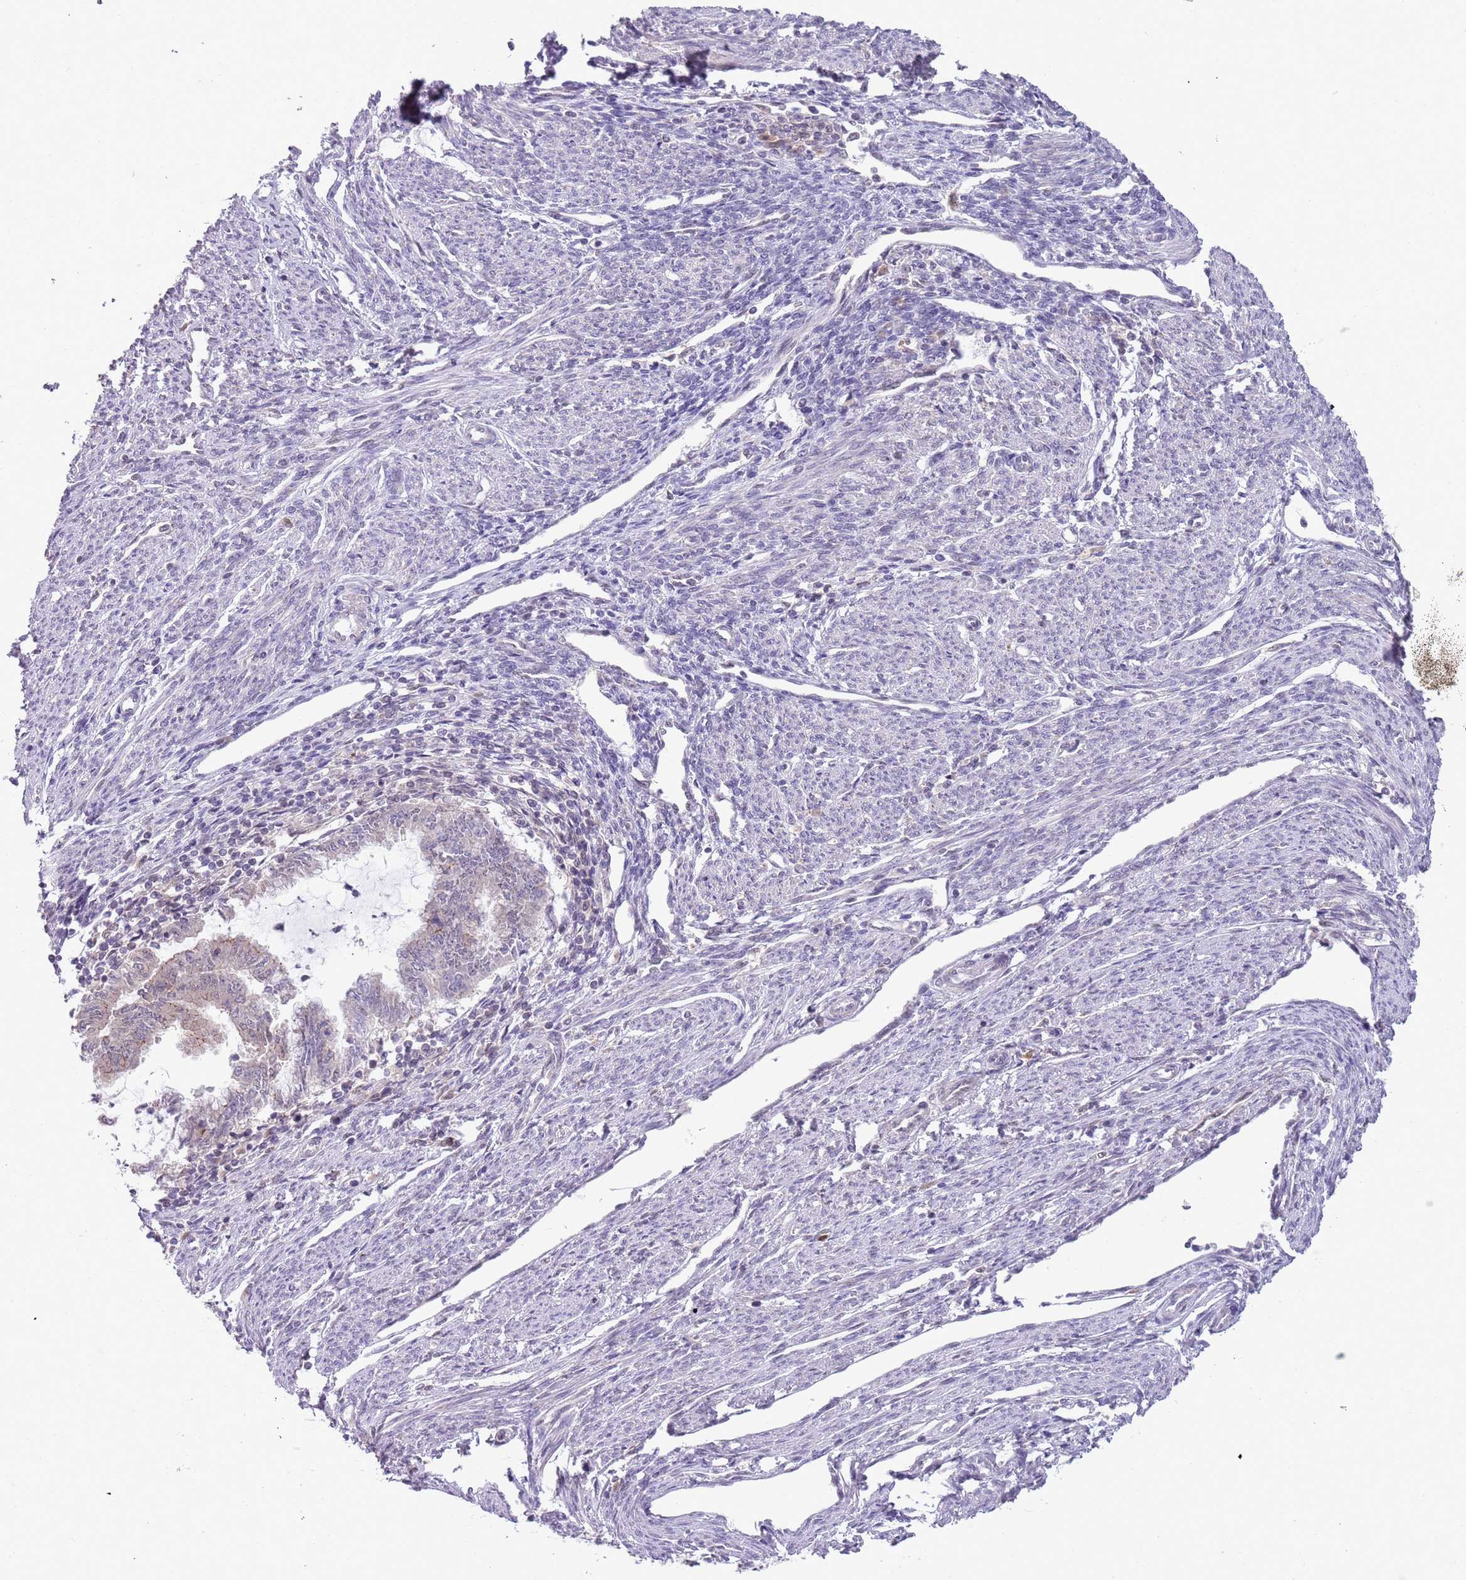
{"staining": {"intensity": "weak", "quantity": "<25%", "location": "cytoplasmic/membranous"}, "tissue": "endometrial cancer", "cell_type": "Tumor cells", "image_type": "cancer", "snomed": [{"axis": "morphology", "description": "Adenocarcinoma, NOS"}, {"axis": "topography", "description": "Endometrium"}], "caption": "Human endometrial adenocarcinoma stained for a protein using IHC displays no staining in tumor cells.", "gene": "TM2D1", "patient": {"sex": "female", "age": 79}}